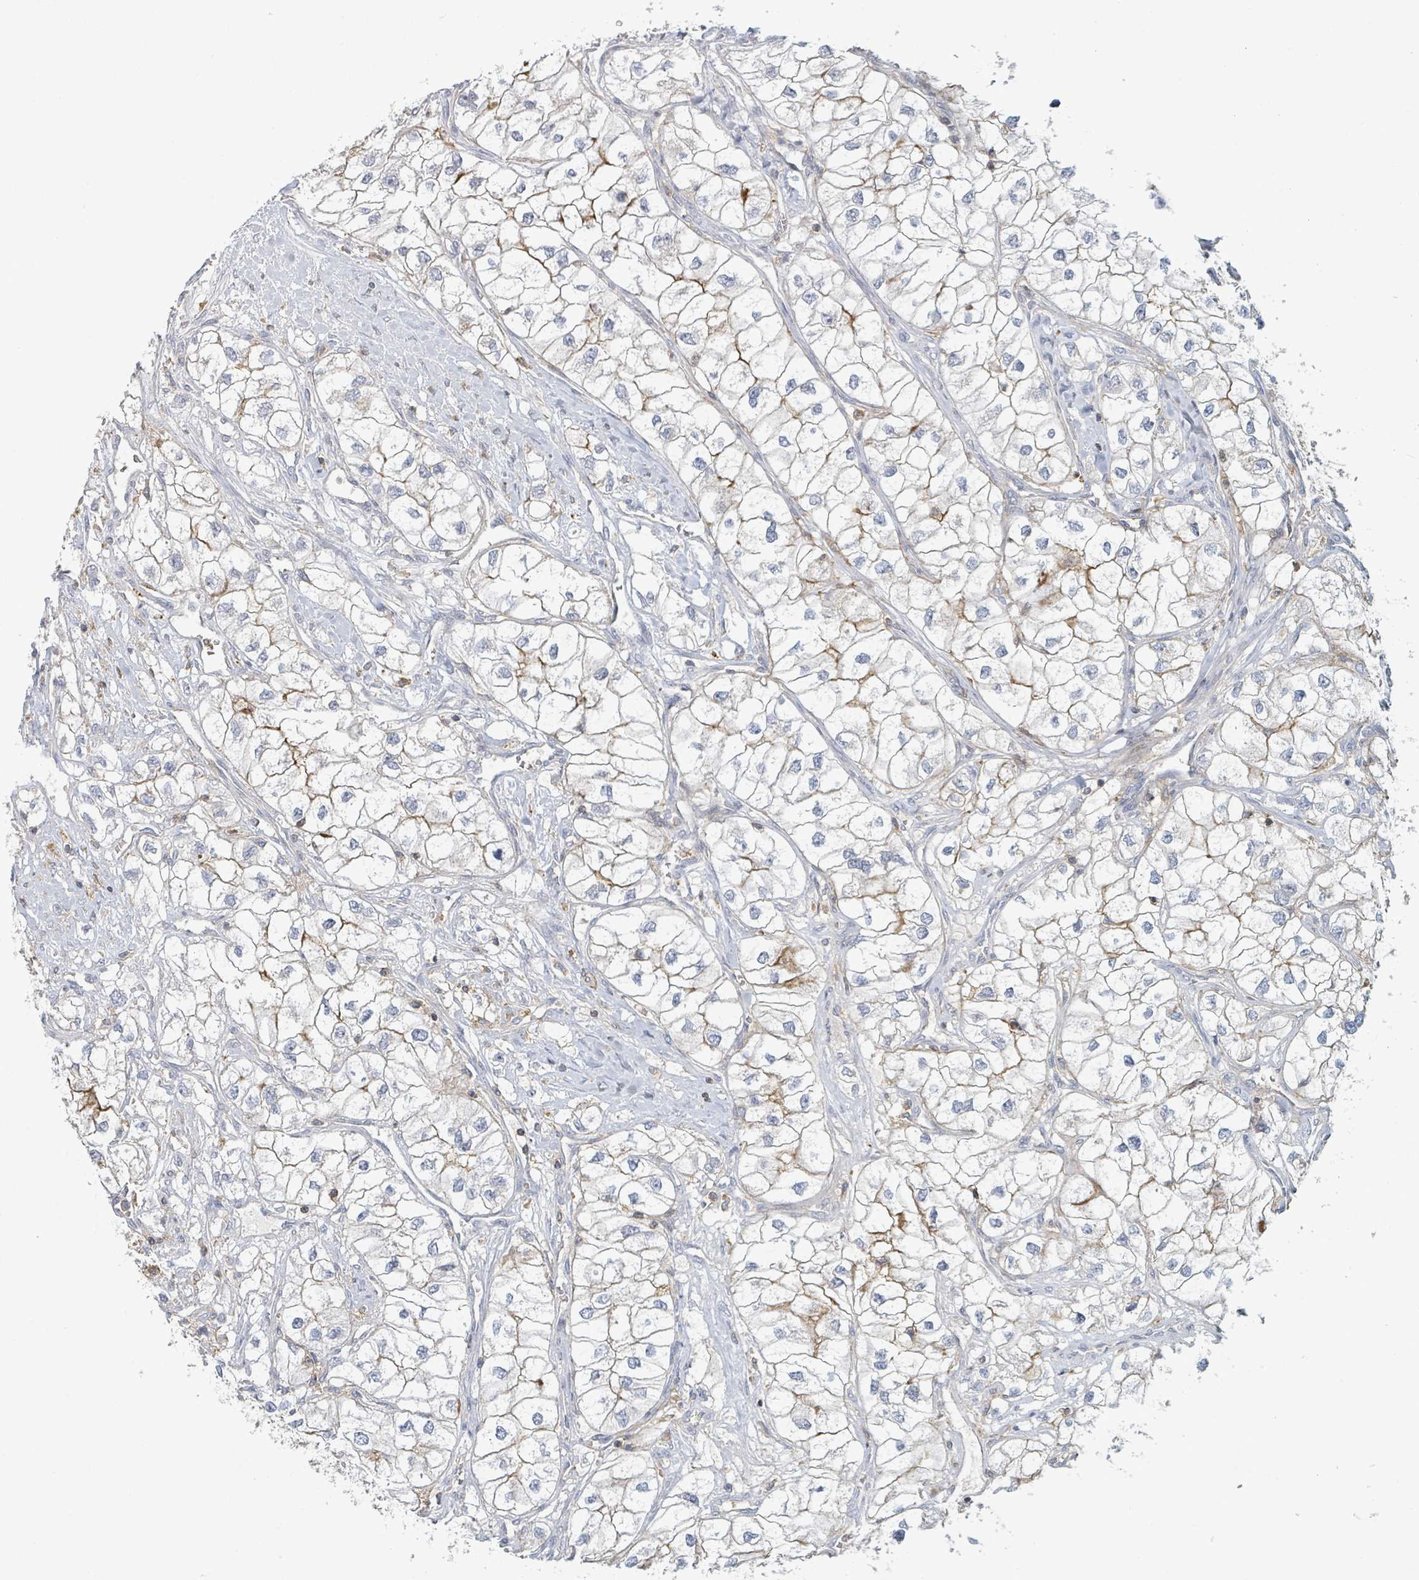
{"staining": {"intensity": "moderate", "quantity": "<25%", "location": "cytoplasmic/membranous"}, "tissue": "renal cancer", "cell_type": "Tumor cells", "image_type": "cancer", "snomed": [{"axis": "morphology", "description": "Adenocarcinoma, NOS"}, {"axis": "topography", "description": "Kidney"}], "caption": "Tumor cells demonstrate low levels of moderate cytoplasmic/membranous expression in about <25% of cells in renal cancer (adenocarcinoma).", "gene": "TNFRSF14", "patient": {"sex": "male", "age": 59}}